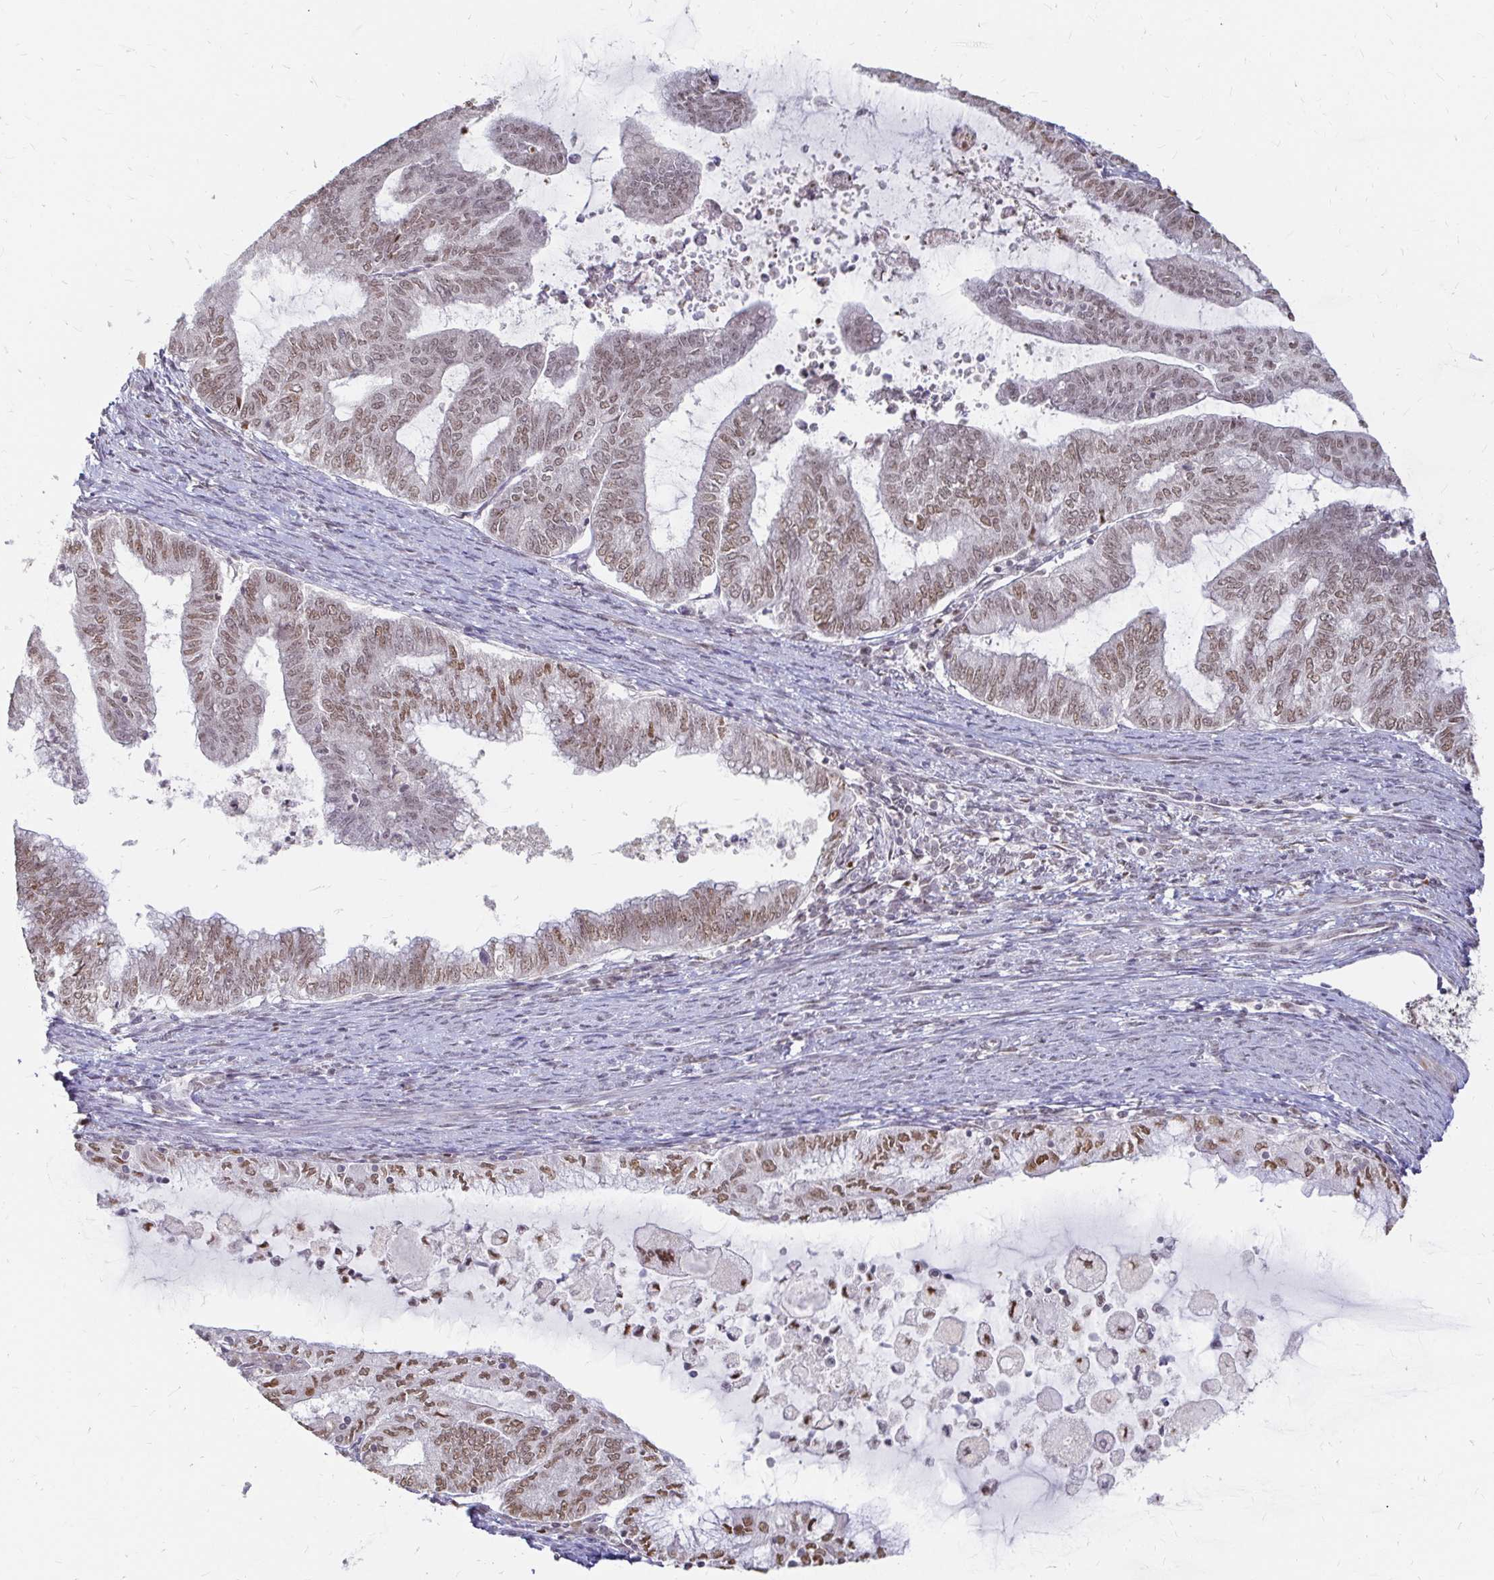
{"staining": {"intensity": "moderate", "quantity": ">75%", "location": "nuclear"}, "tissue": "endometrial cancer", "cell_type": "Tumor cells", "image_type": "cancer", "snomed": [{"axis": "morphology", "description": "Adenocarcinoma, NOS"}, {"axis": "topography", "description": "Endometrium"}], "caption": "Immunohistochemistry staining of endometrial adenocarcinoma, which exhibits medium levels of moderate nuclear staining in about >75% of tumor cells indicating moderate nuclear protein positivity. The staining was performed using DAB (3,3'-diaminobenzidine) (brown) for protein detection and nuclei were counterstained in hematoxylin (blue).", "gene": "HNRNPU", "patient": {"sex": "female", "age": 79}}